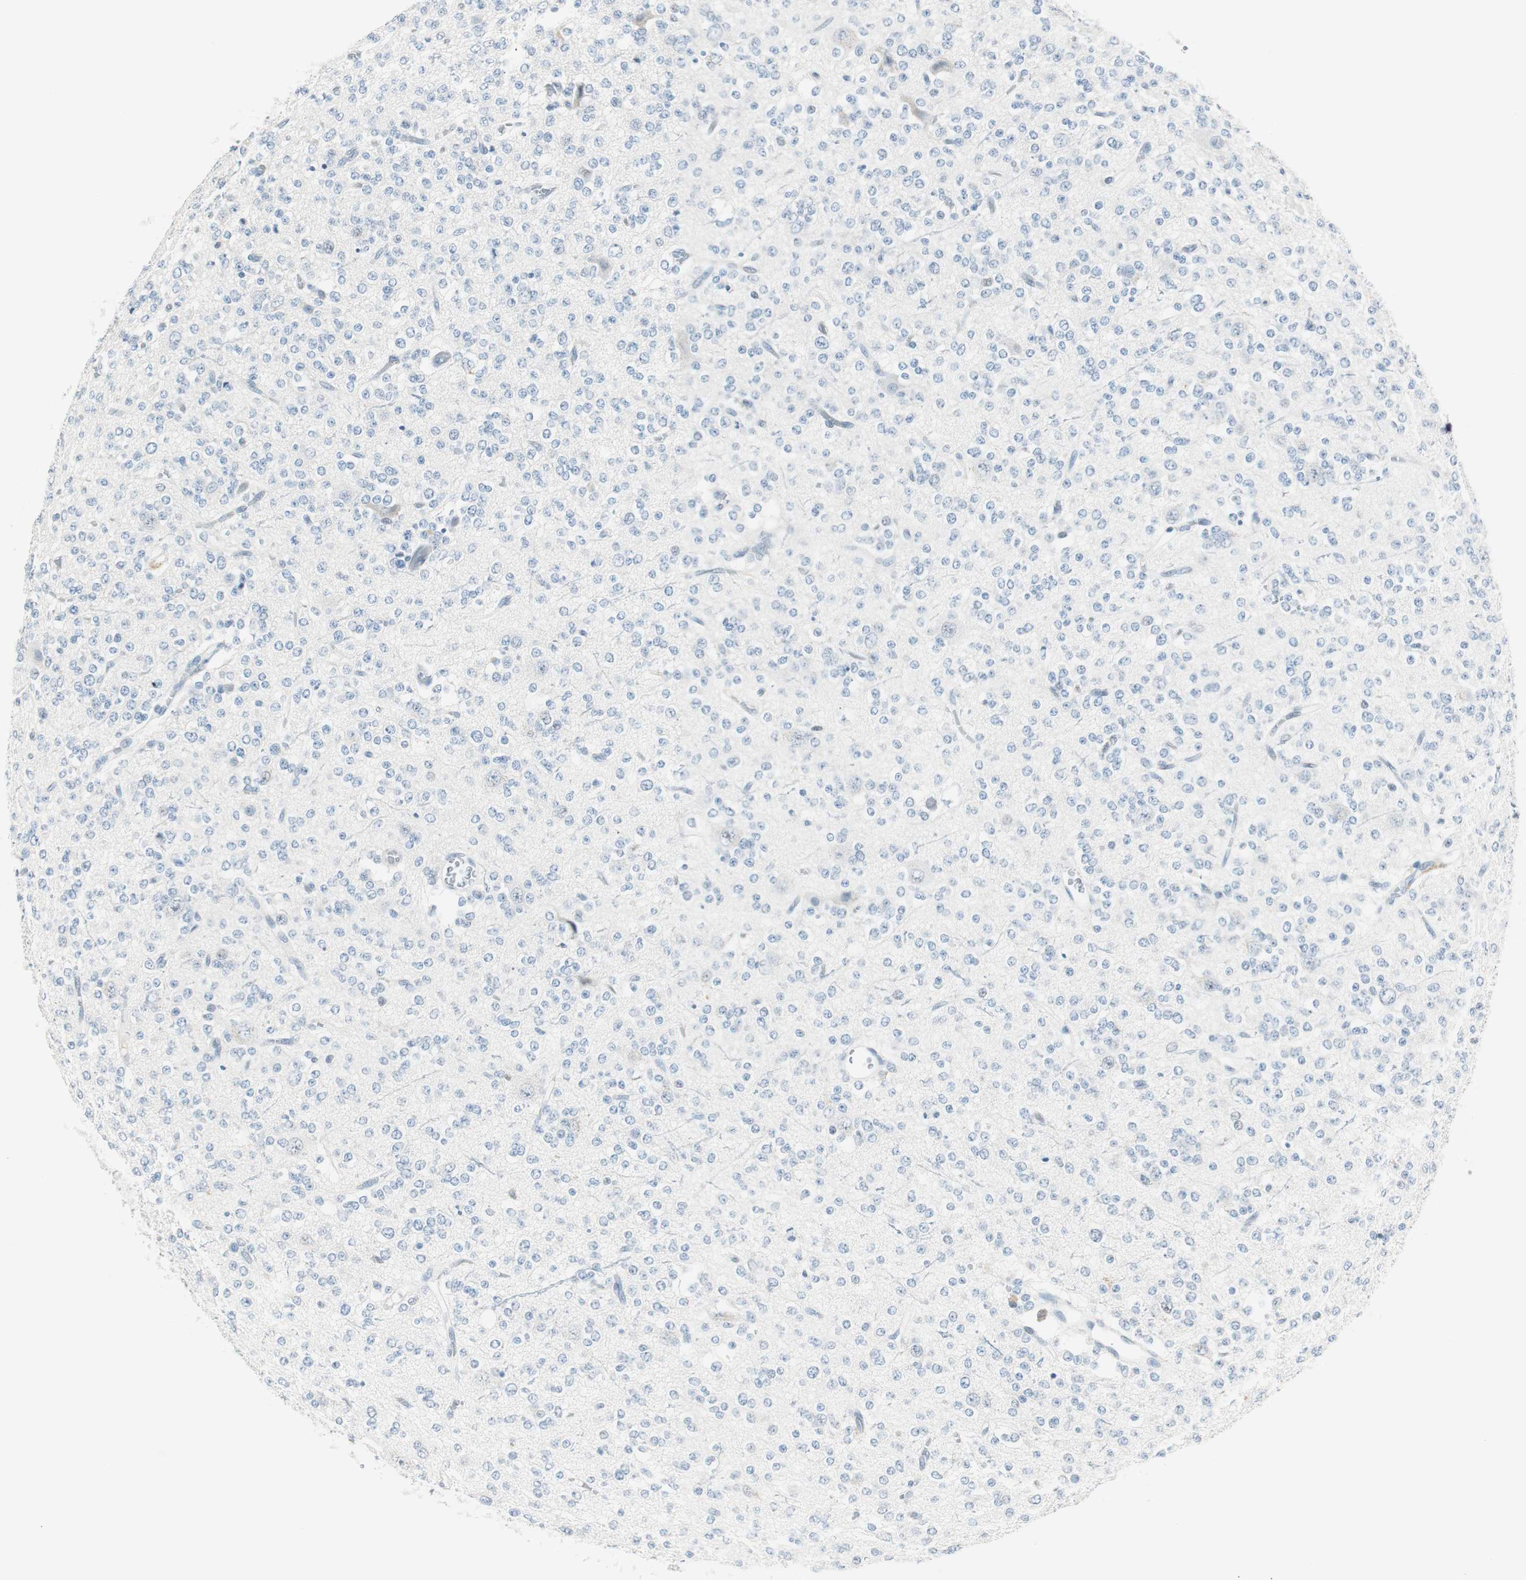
{"staining": {"intensity": "negative", "quantity": "none", "location": "none"}, "tissue": "glioma", "cell_type": "Tumor cells", "image_type": "cancer", "snomed": [{"axis": "morphology", "description": "Glioma, malignant, Low grade"}, {"axis": "topography", "description": "Brain"}], "caption": "The immunohistochemistry (IHC) image has no significant staining in tumor cells of malignant glioma (low-grade) tissue. The staining is performed using DAB brown chromogen with nuclei counter-stained in using hematoxylin.", "gene": "HOXB13", "patient": {"sex": "male", "age": 38}}